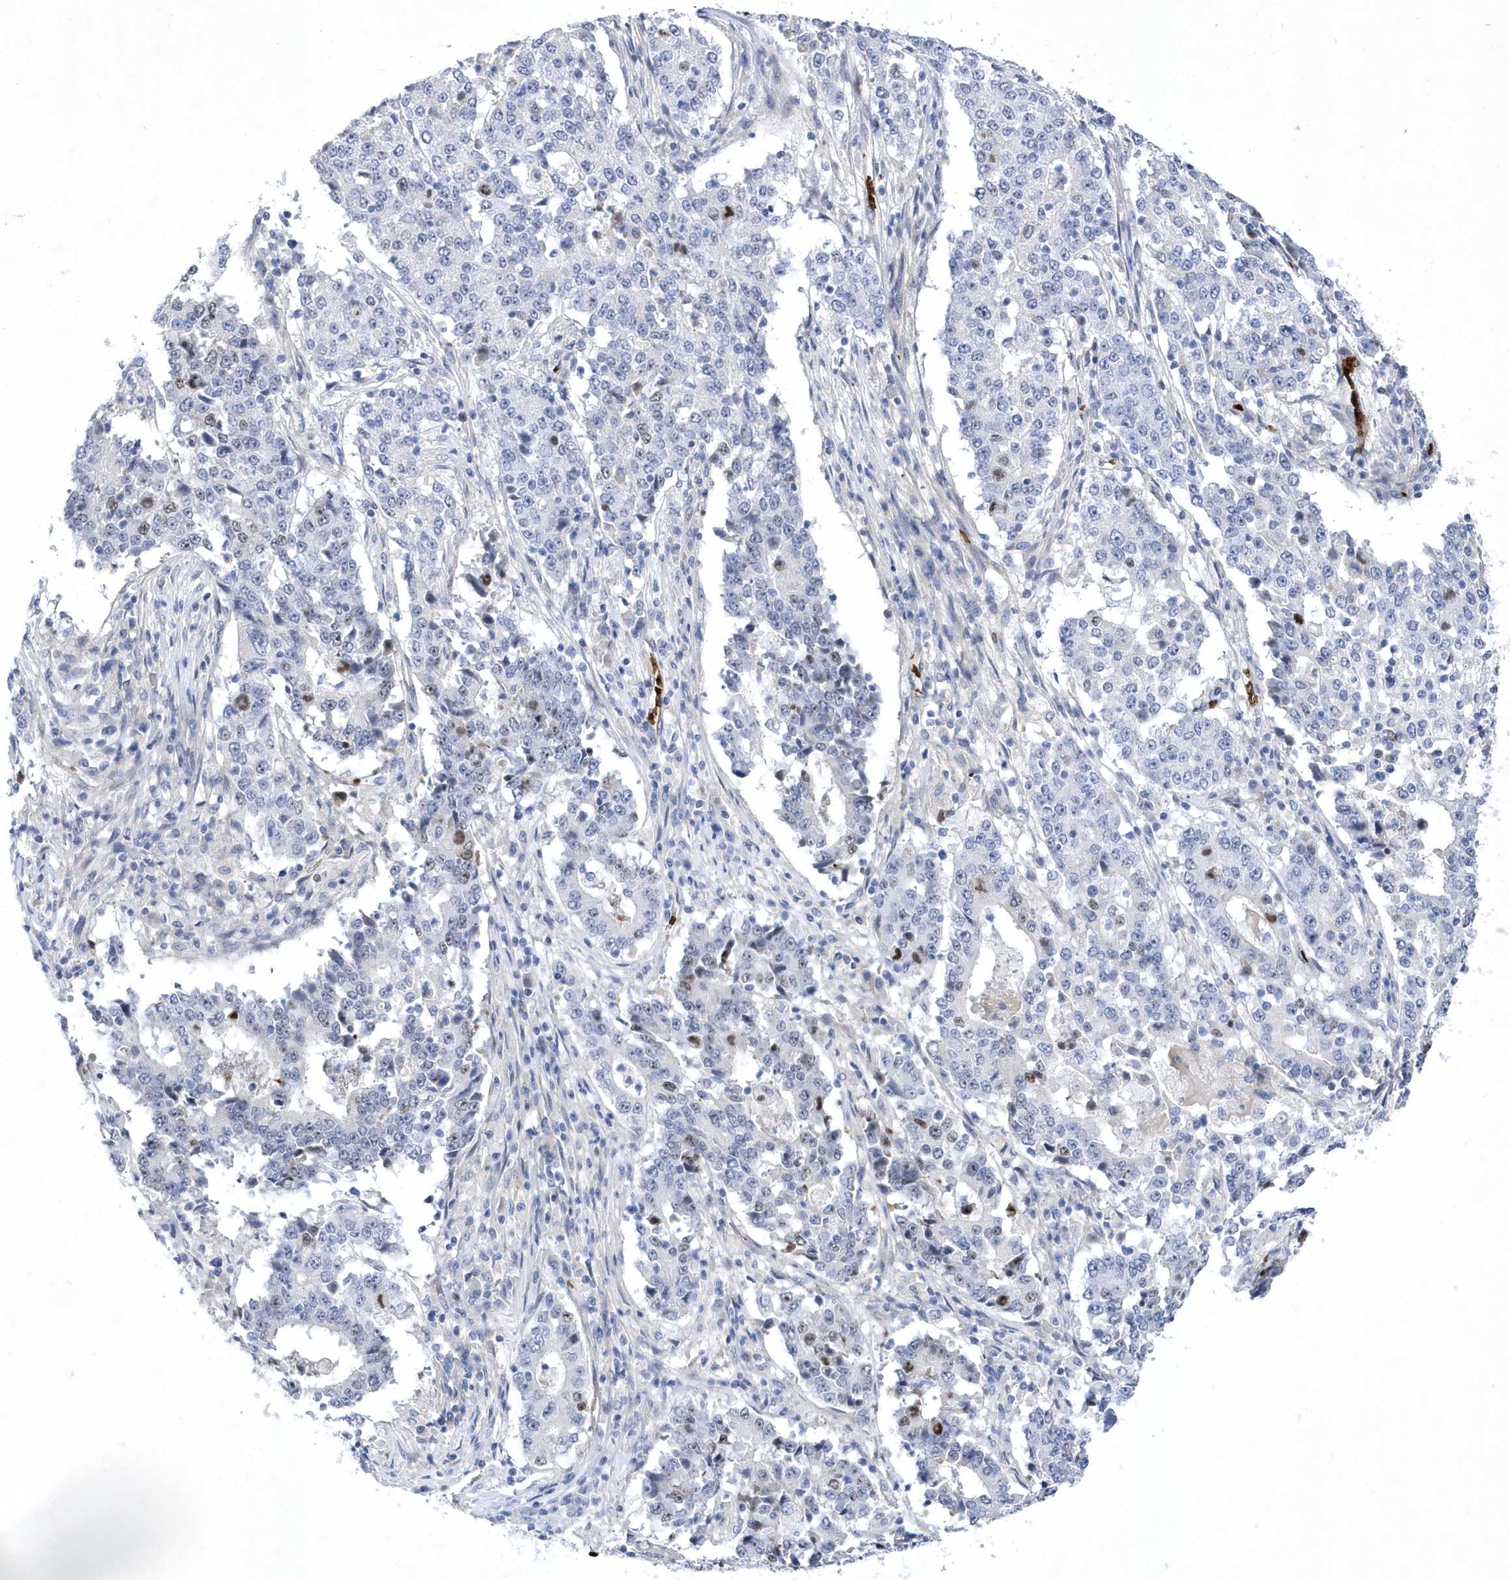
{"staining": {"intensity": "negative", "quantity": "none", "location": "none"}, "tissue": "stomach cancer", "cell_type": "Tumor cells", "image_type": "cancer", "snomed": [{"axis": "morphology", "description": "Adenocarcinoma, NOS"}, {"axis": "topography", "description": "Stomach"}], "caption": "This is a micrograph of immunohistochemistry (IHC) staining of stomach adenocarcinoma, which shows no staining in tumor cells.", "gene": "ZNF875", "patient": {"sex": "male", "age": 59}}